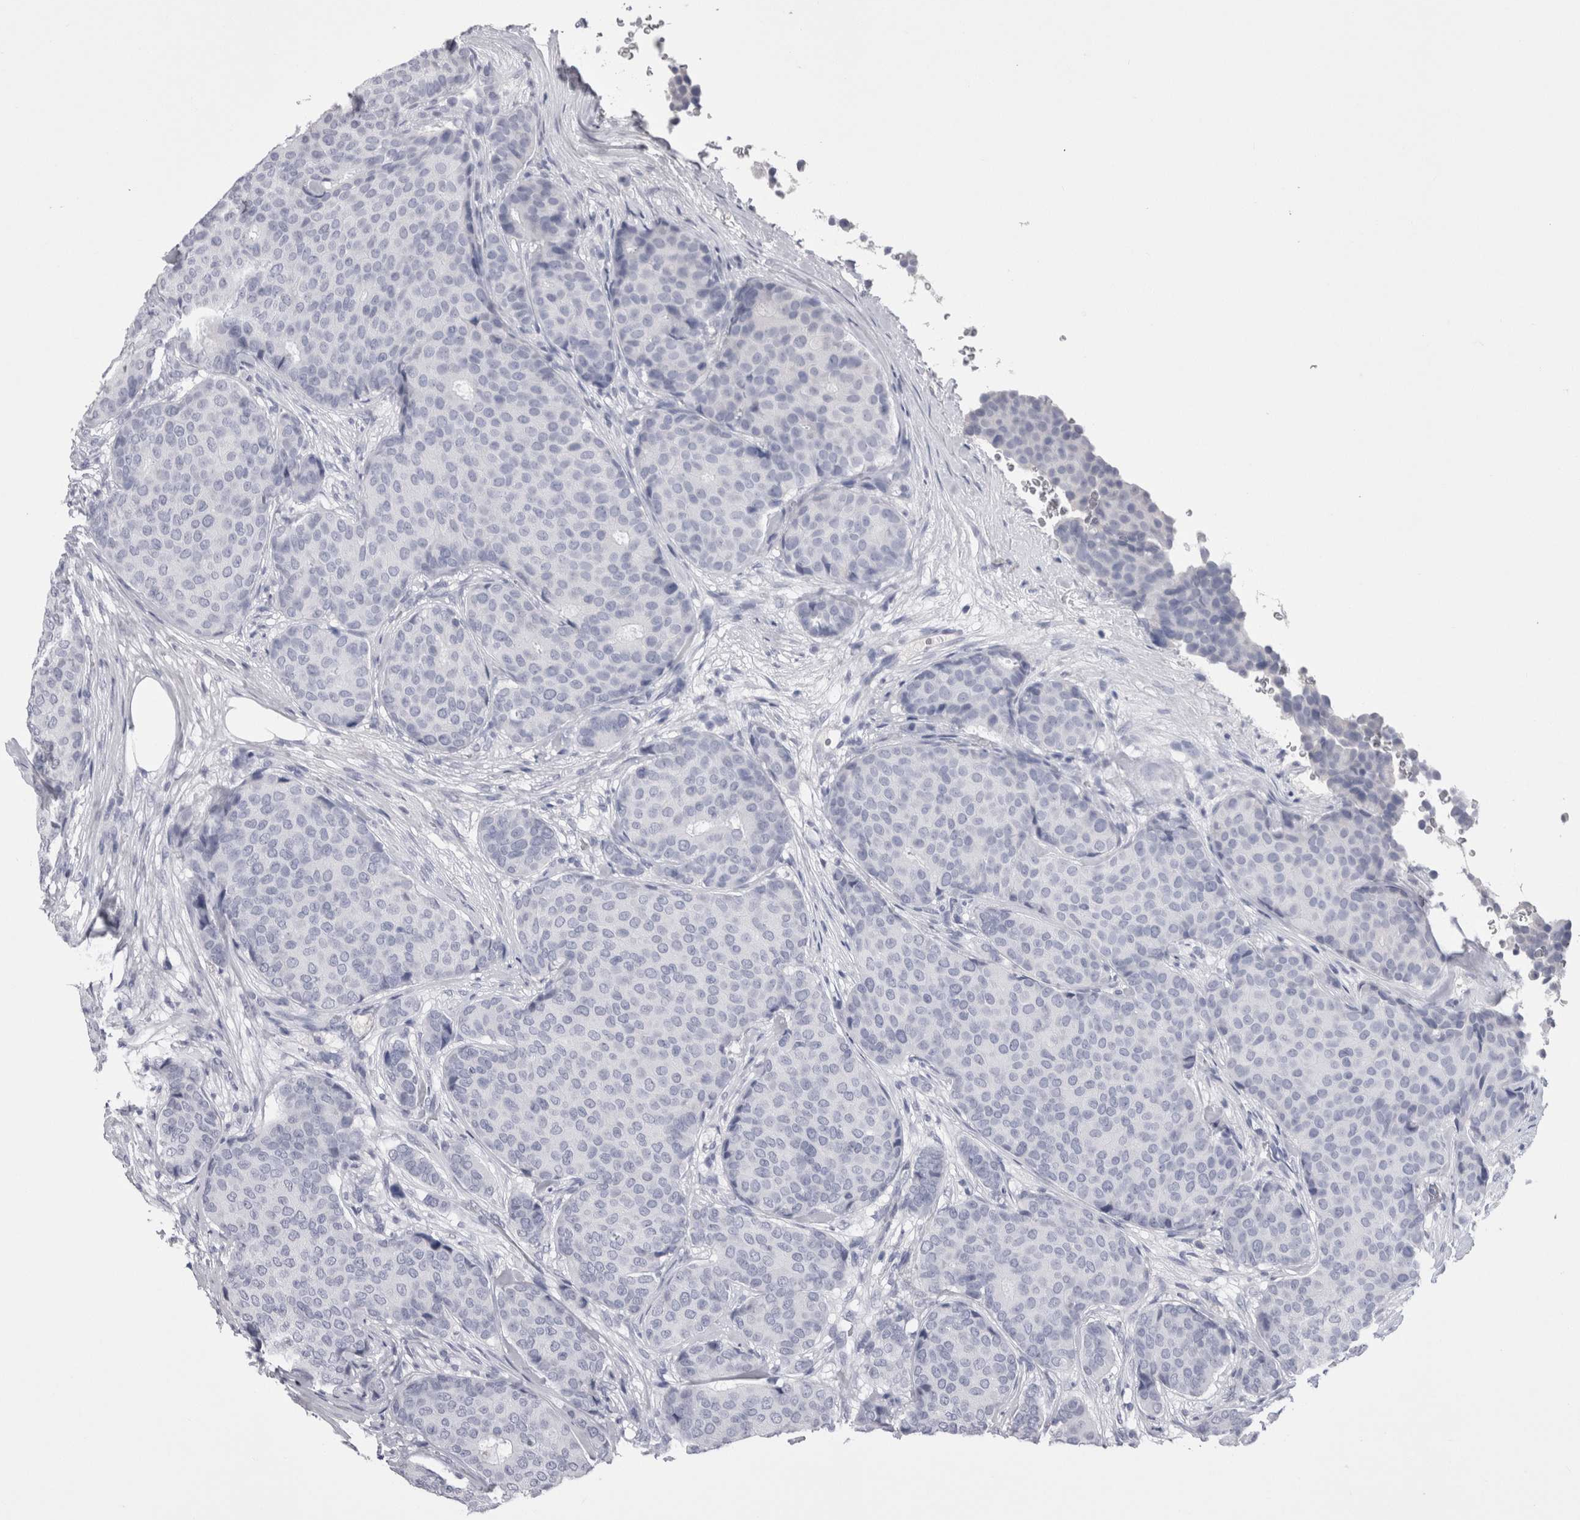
{"staining": {"intensity": "negative", "quantity": "none", "location": "none"}, "tissue": "breast cancer", "cell_type": "Tumor cells", "image_type": "cancer", "snomed": [{"axis": "morphology", "description": "Duct carcinoma"}, {"axis": "topography", "description": "Breast"}], "caption": "Immunohistochemistry photomicrograph of human breast infiltrating ductal carcinoma stained for a protein (brown), which displays no staining in tumor cells.", "gene": "CDHR5", "patient": {"sex": "female", "age": 75}}